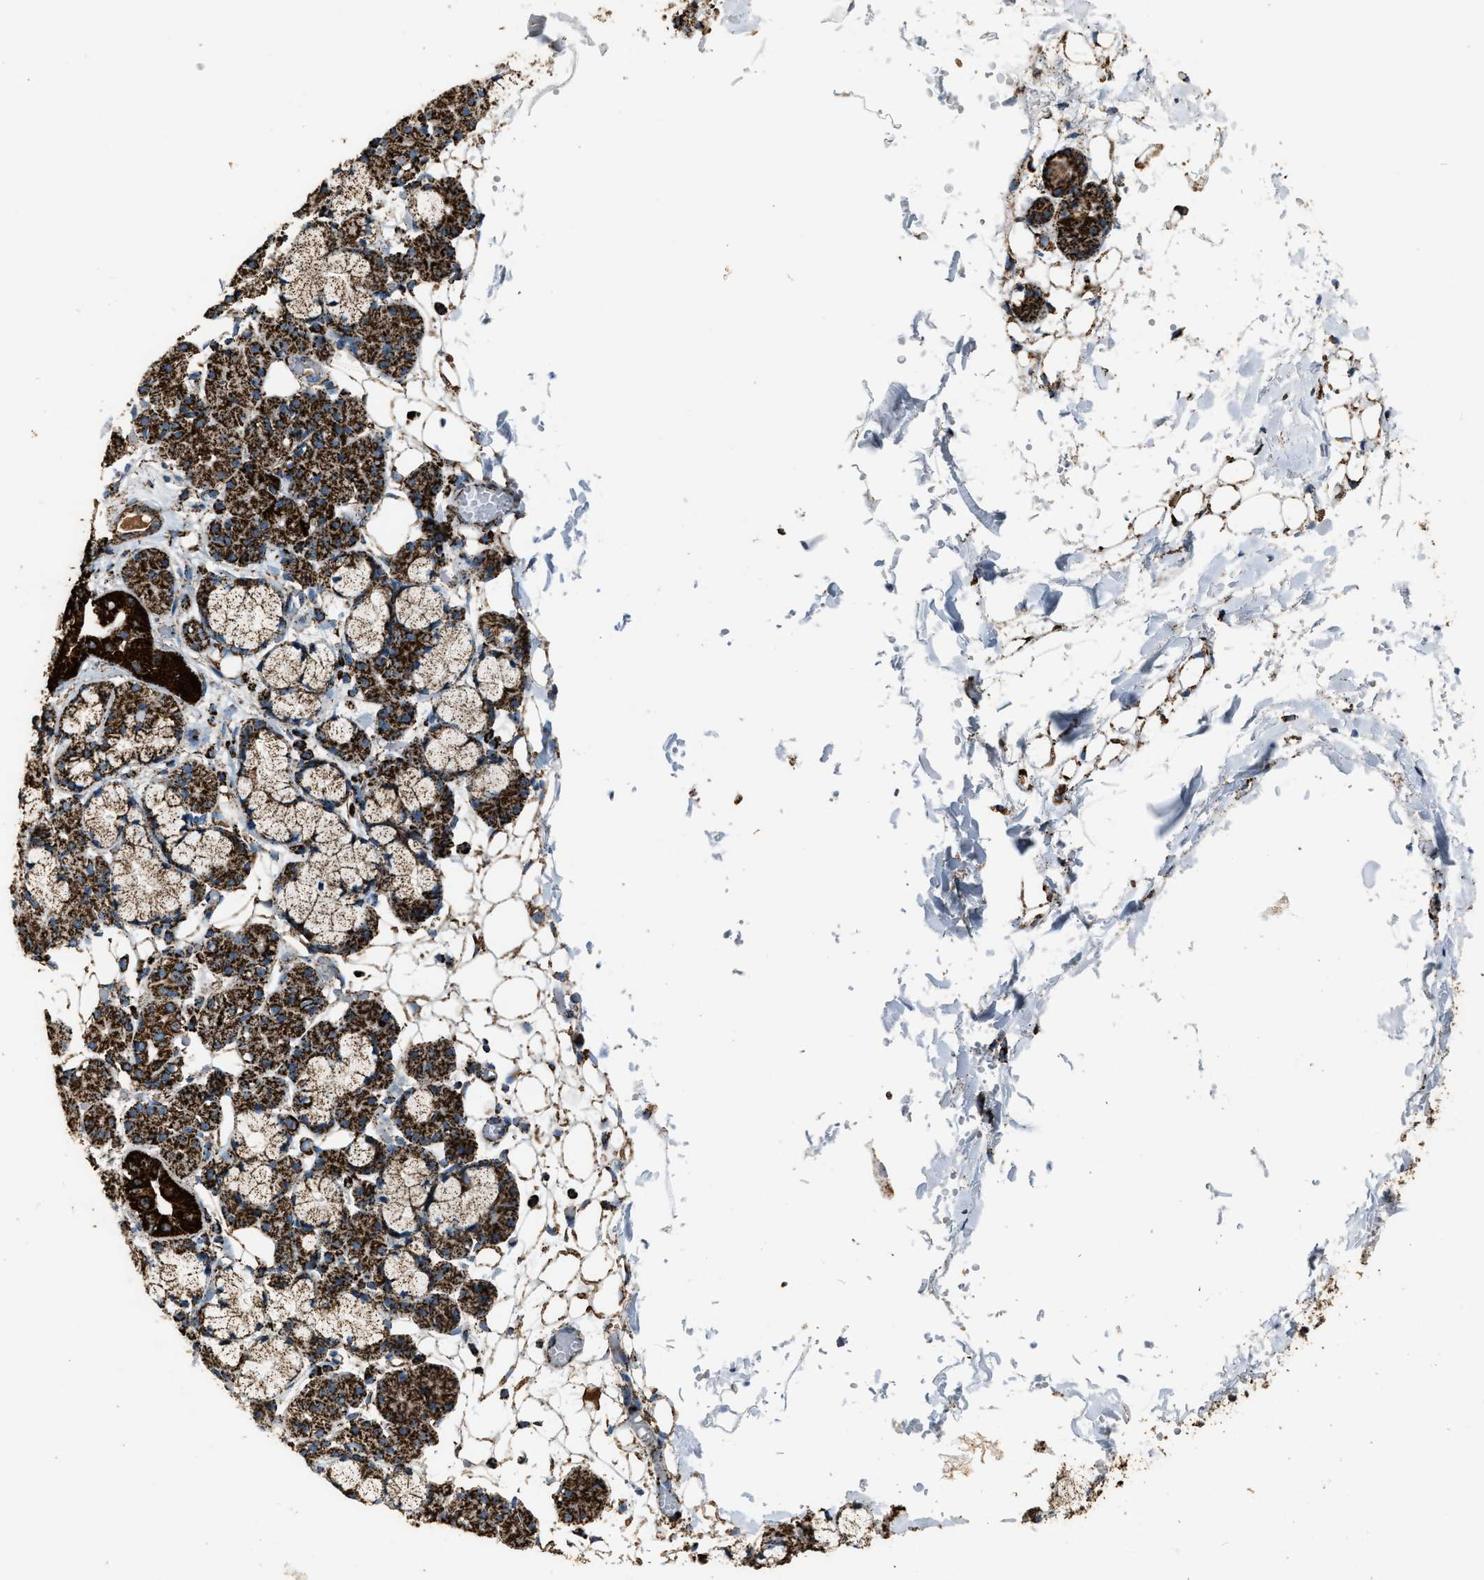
{"staining": {"intensity": "strong", "quantity": ">75%", "location": "cytoplasmic/membranous"}, "tissue": "salivary gland", "cell_type": "Glandular cells", "image_type": "normal", "snomed": [{"axis": "morphology", "description": "Normal tissue, NOS"}, {"axis": "topography", "description": "Salivary gland"}], "caption": "IHC photomicrograph of normal salivary gland: human salivary gland stained using IHC displays high levels of strong protein expression localized specifically in the cytoplasmic/membranous of glandular cells, appearing as a cytoplasmic/membranous brown color.", "gene": "MDH2", "patient": {"sex": "male", "age": 63}}